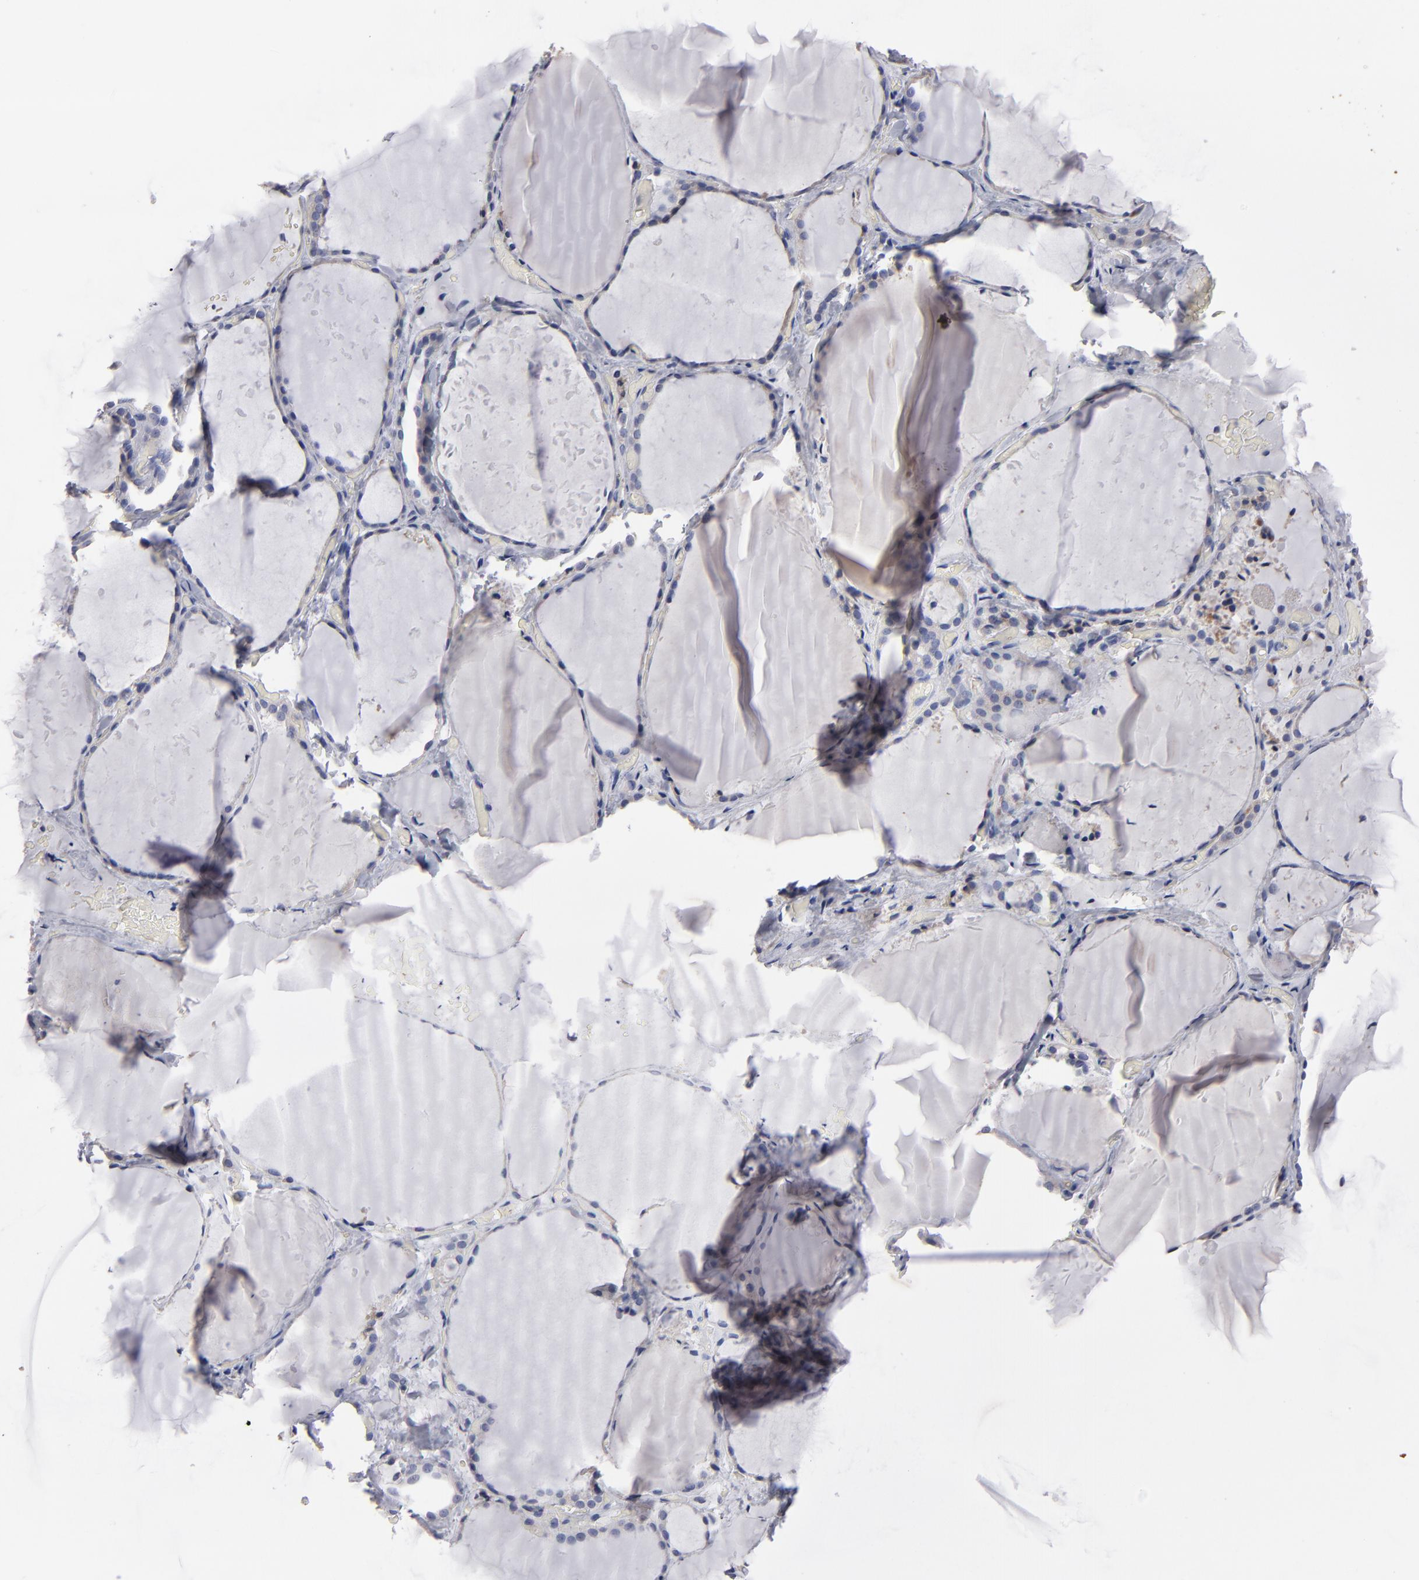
{"staining": {"intensity": "weak", "quantity": "<25%", "location": "cytoplasmic/membranous"}, "tissue": "thyroid gland", "cell_type": "Glandular cells", "image_type": "normal", "snomed": [{"axis": "morphology", "description": "Normal tissue, NOS"}, {"axis": "topography", "description": "Thyroid gland"}], "caption": "High magnification brightfield microscopy of unremarkable thyroid gland stained with DAB (brown) and counterstained with hematoxylin (blue): glandular cells show no significant positivity. (DAB immunohistochemistry with hematoxylin counter stain).", "gene": "CCDC80", "patient": {"sex": "female", "age": 22}}